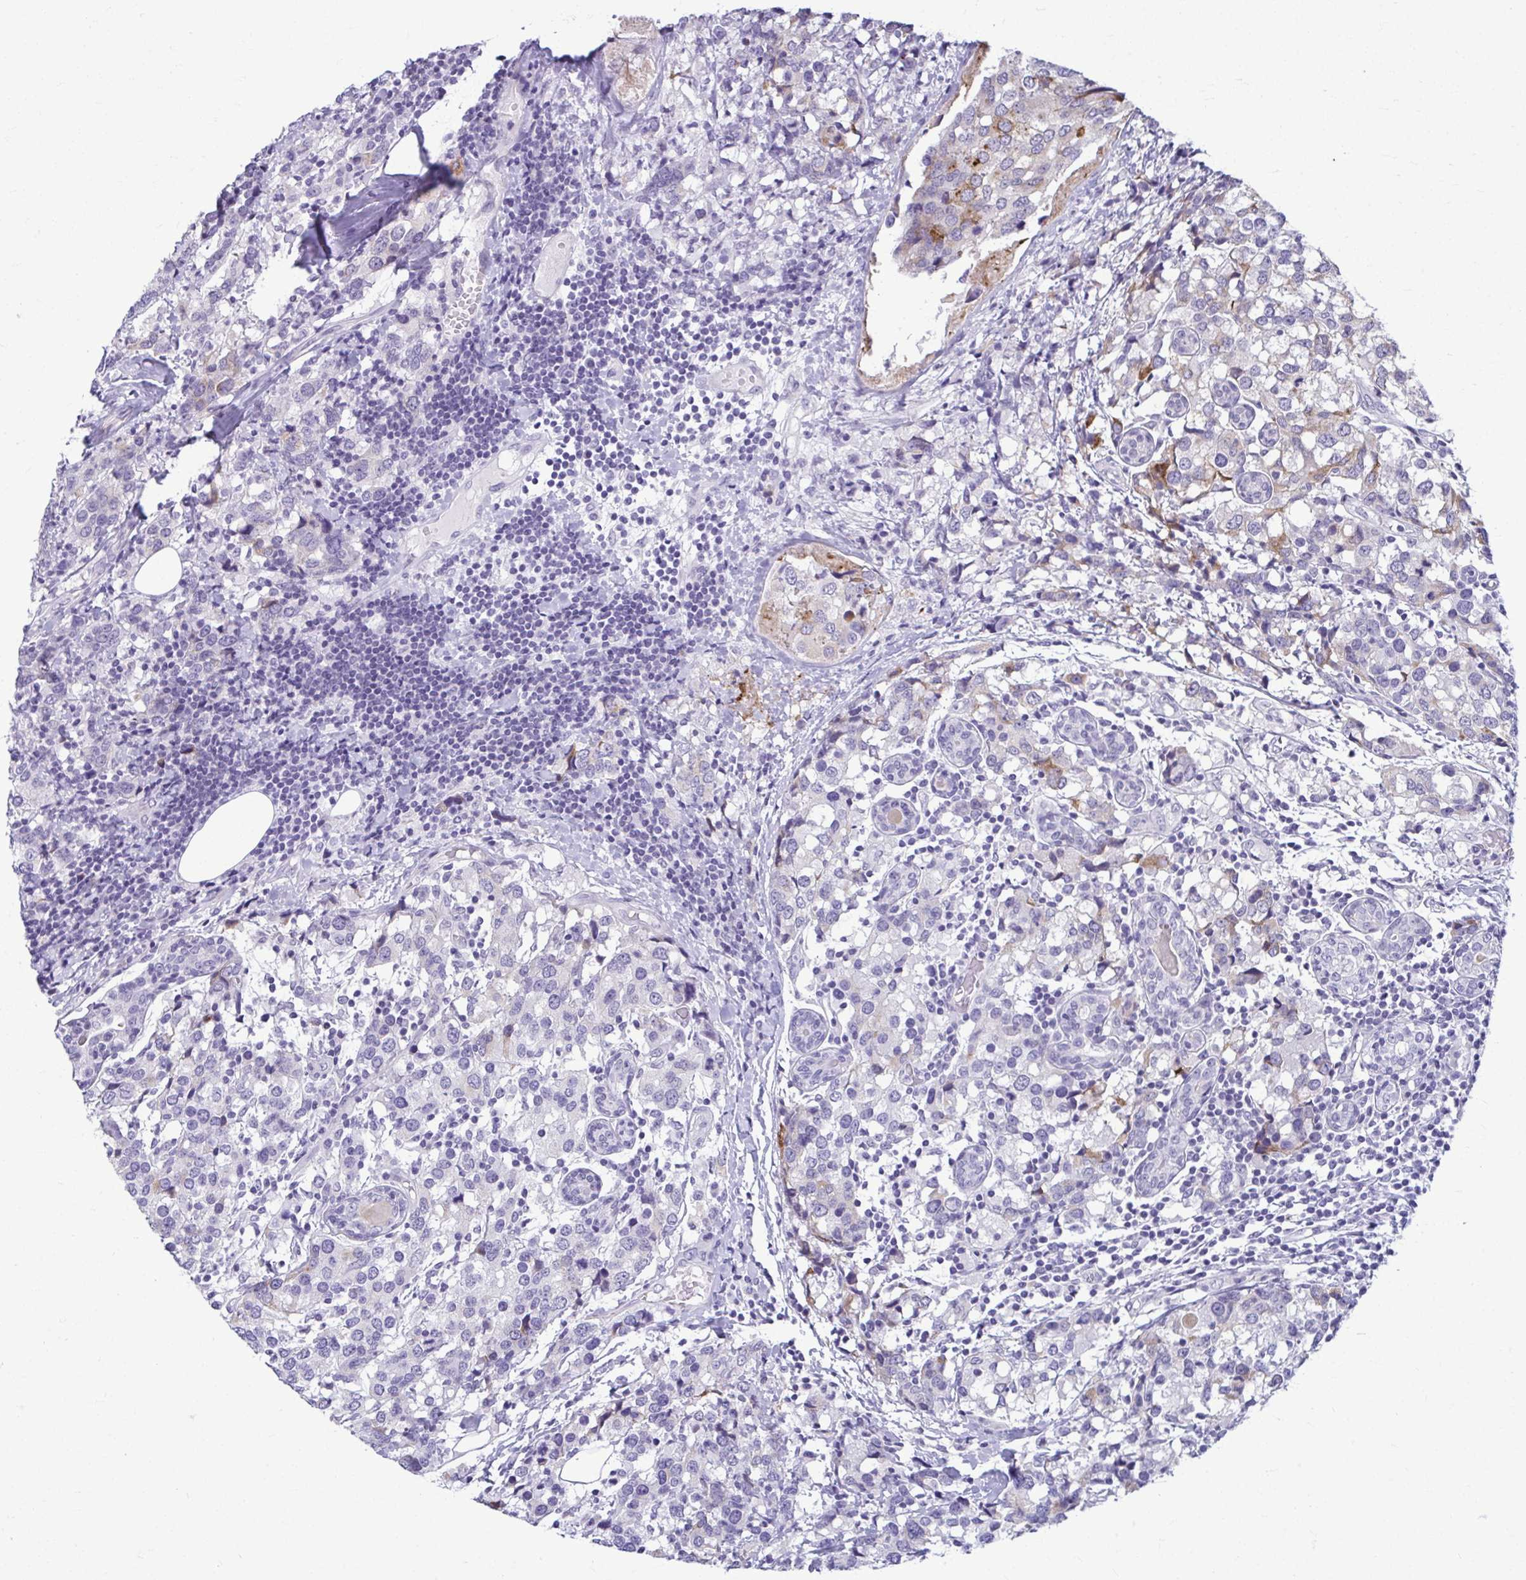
{"staining": {"intensity": "moderate", "quantity": "<25%", "location": "cytoplasmic/membranous"}, "tissue": "breast cancer", "cell_type": "Tumor cells", "image_type": "cancer", "snomed": [{"axis": "morphology", "description": "Lobular carcinoma"}, {"axis": "topography", "description": "Breast"}], "caption": "A histopathology image of human breast cancer stained for a protein reveals moderate cytoplasmic/membranous brown staining in tumor cells. The protein is stained brown, and the nuclei are stained in blue (DAB (3,3'-diaminobenzidine) IHC with brightfield microscopy, high magnification).", "gene": "SERPINI1", "patient": {"sex": "female", "age": 59}}